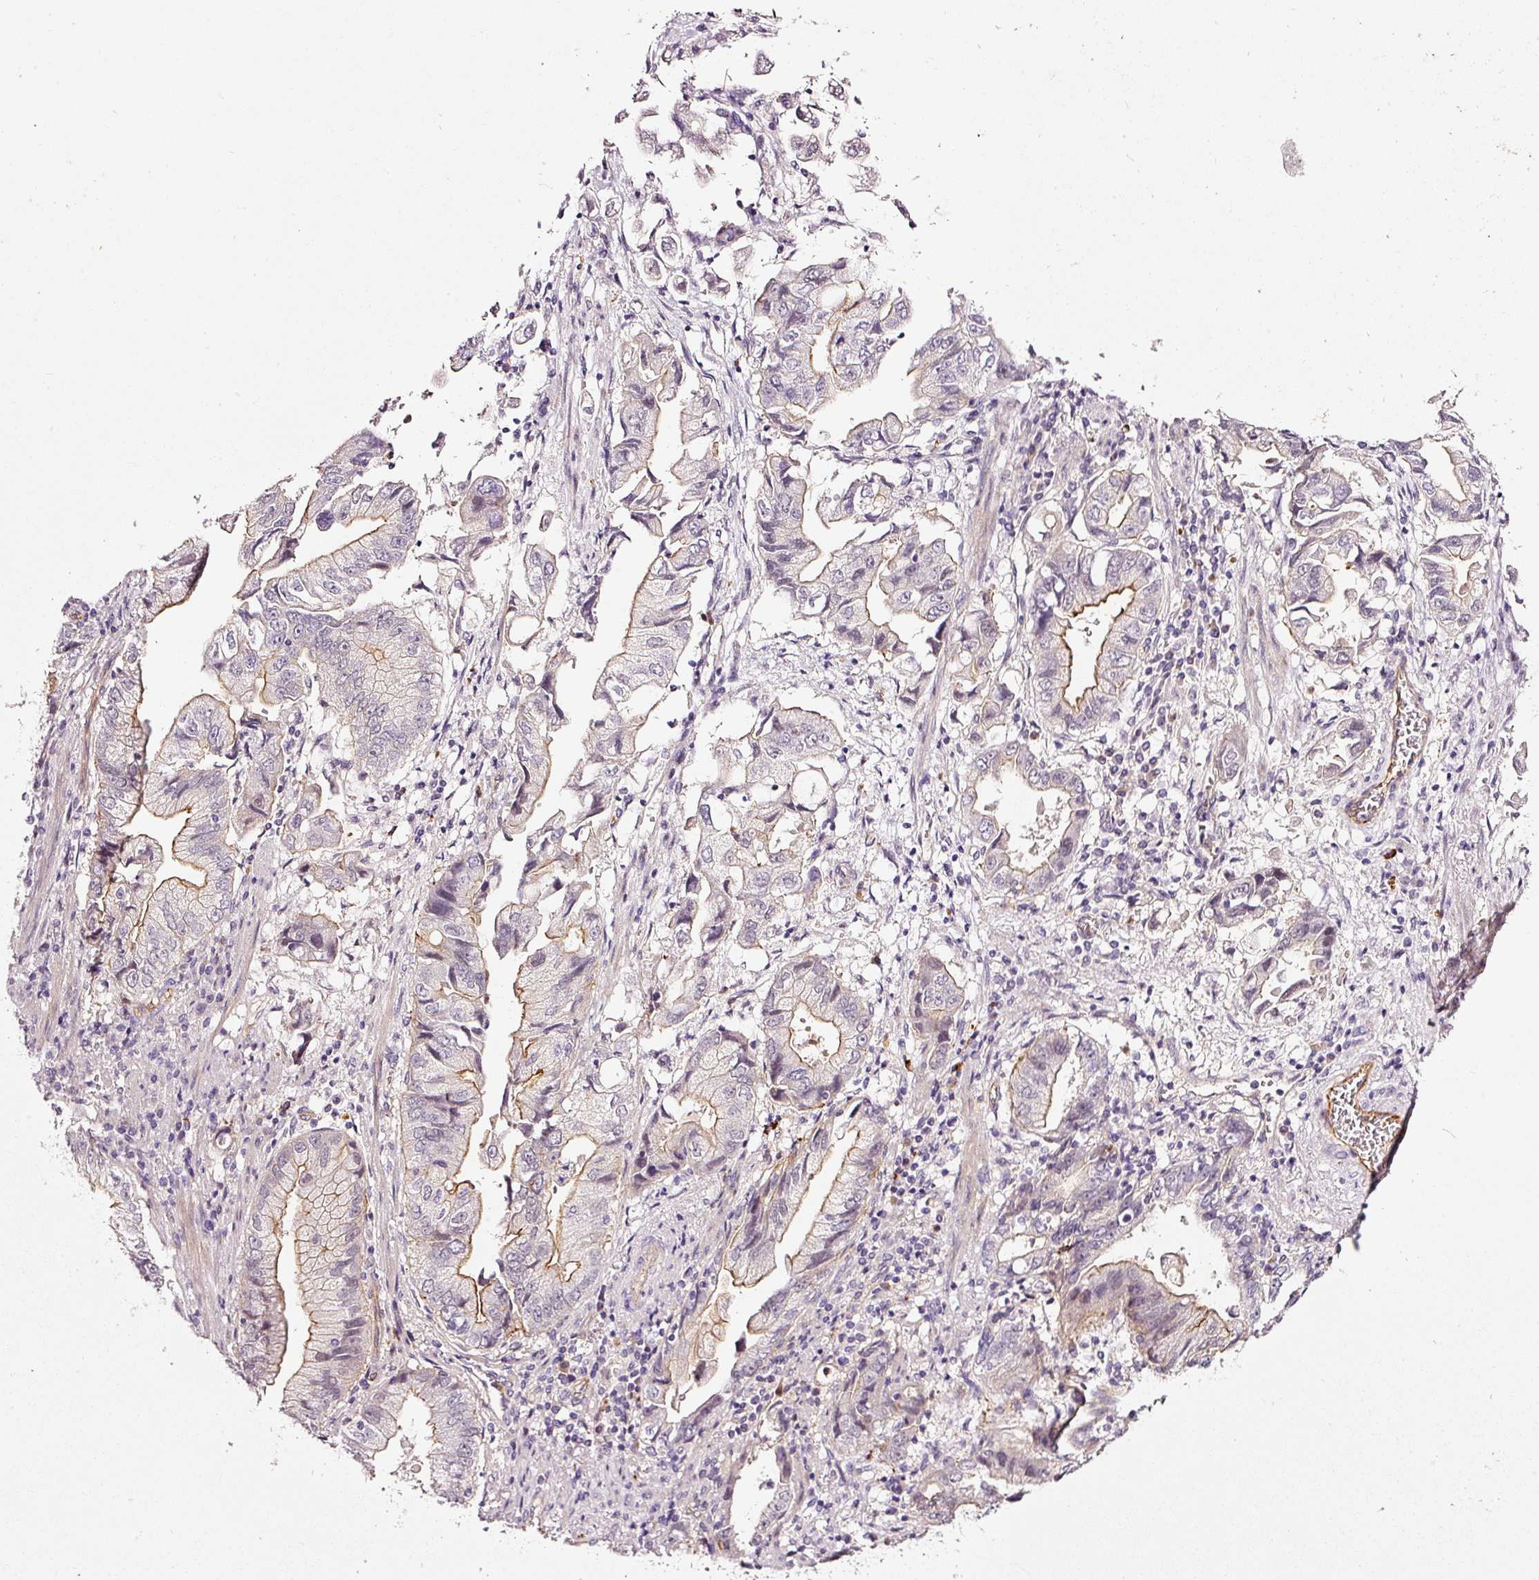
{"staining": {"intensity": "moderate", "quantity": "<25%", "location": "cytoplasmic/membranous"}, "tissue": "stomach cancer", "cell_type": "Tumor cells", "image_type": "cancer", "snomed": [{"axis": "morphology", "description": "Adenocarcinoma, NOS"}, {"axis": "topography", "description": "Stomach"}], "caption": "An image of human stomach adenocarcinoma stained for a protein displays moderate cytoplasmic/membranous brown staining in tumor cells.", "gene": "ABCB4", "patient": {"sex": "male", "age": 62}}